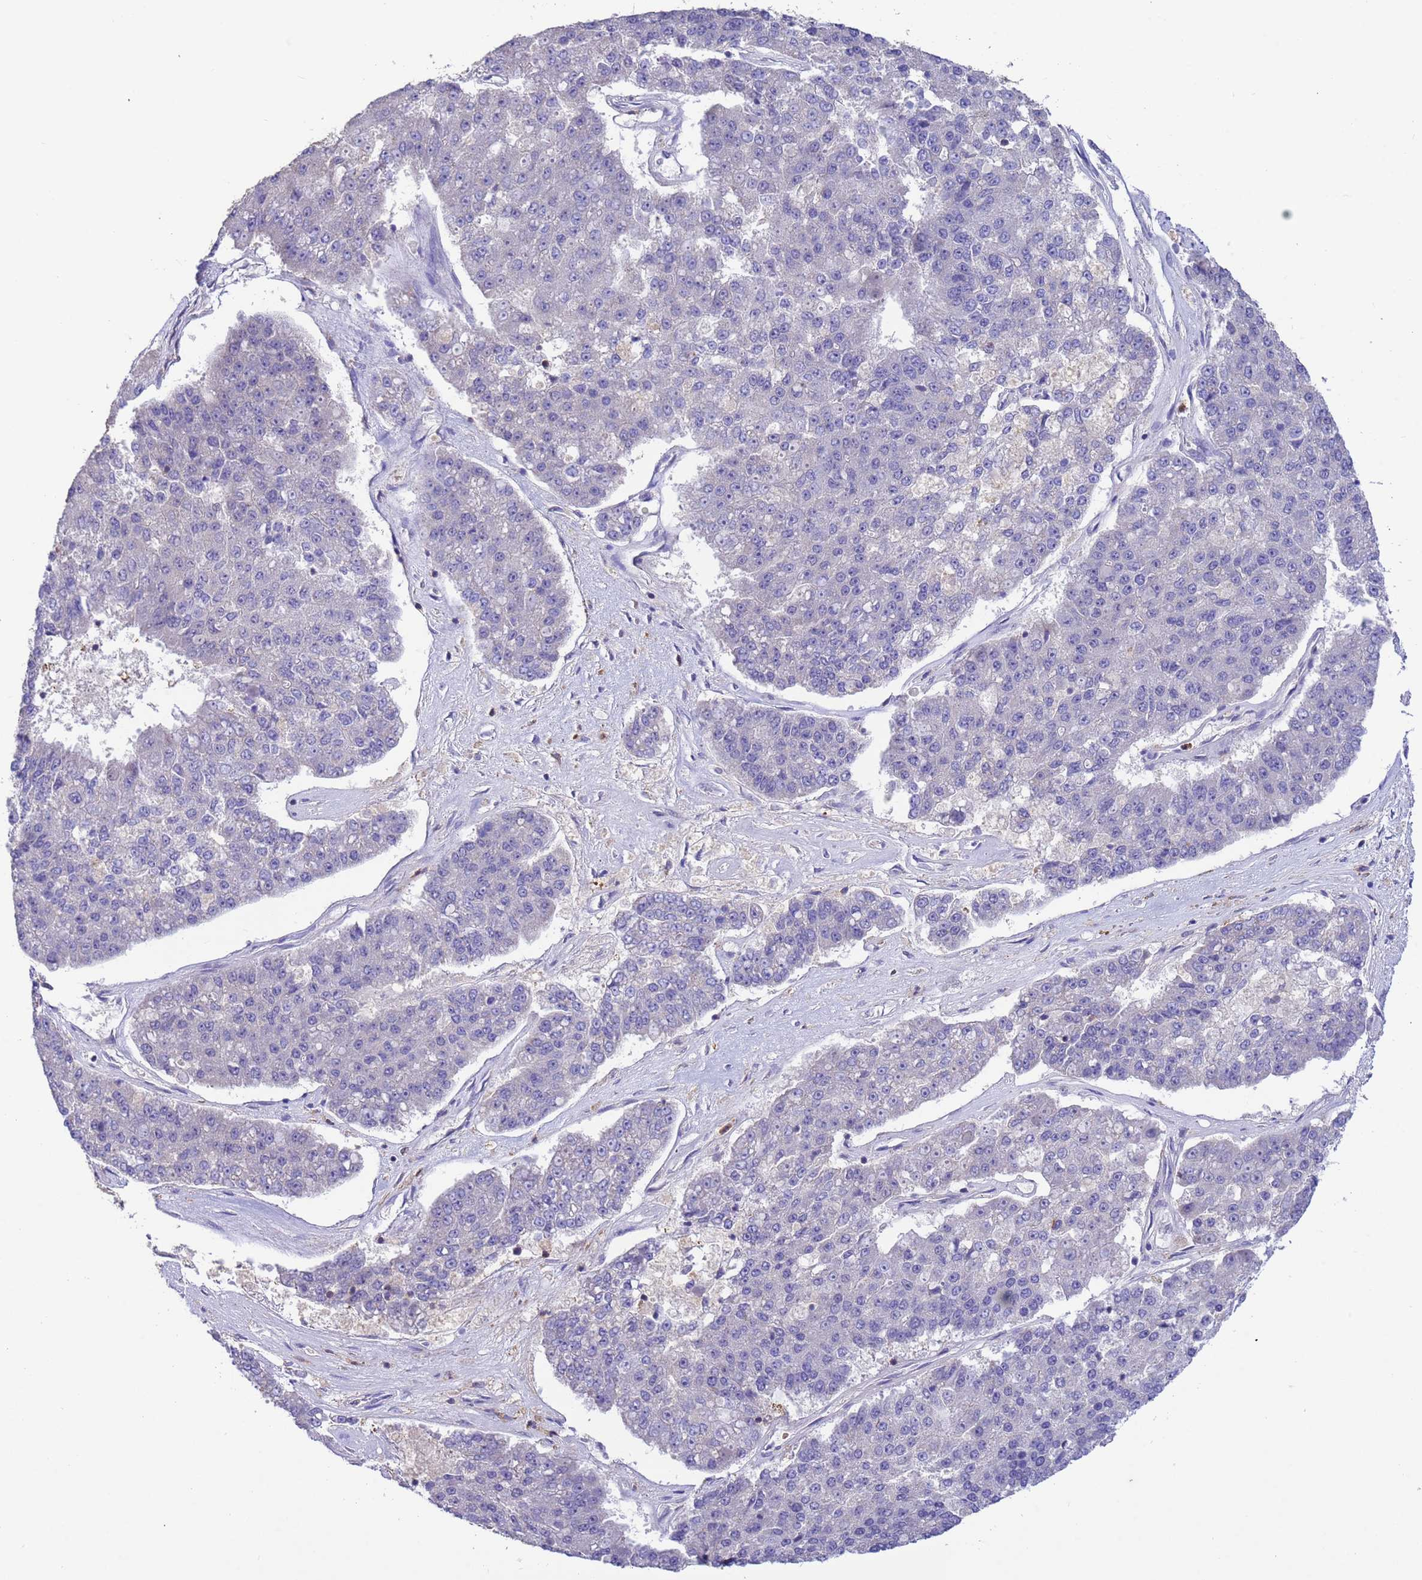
{"staining": {"intensity": "negative", "quantity": "none", "location": "none"}, "tissue": "pancreatic cancer", "cell_type": "Tumor cells", "image_type": "cancer", "snomed": [{"axis": "morphology", "description": "Adenocarcinoma, NOS"}, {"axis": "topography", "description": "Pancreas"}], "caption": "Immunohistochemistry (IHC) image of neoplastic tissue: human pancreatic adenocarcinoma stained with DAB shows no significant protein positivity in tumor cells.", "gene": "AMPD3", "patient": {"sex": "male", "age": 50}}